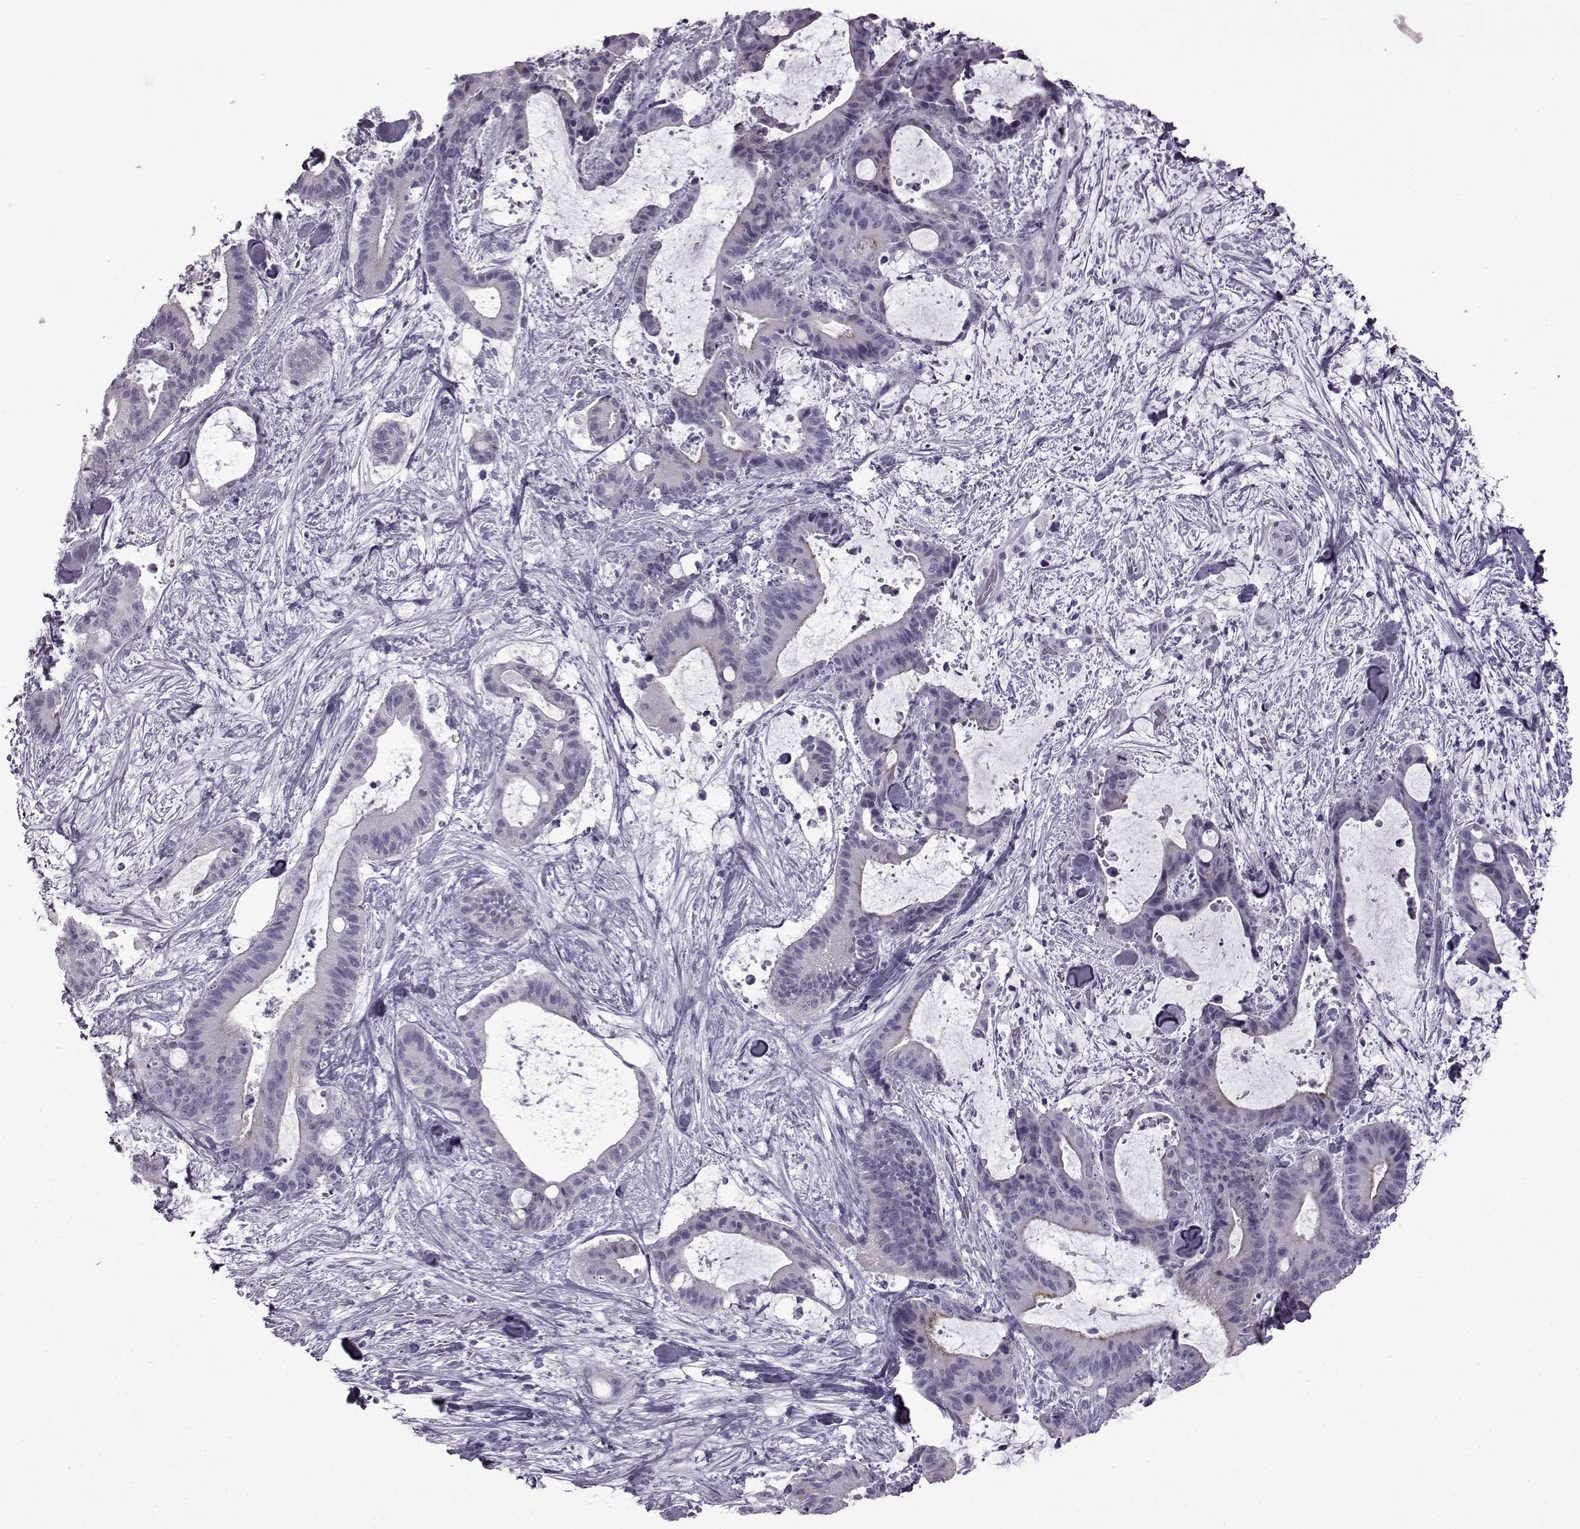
{"staining": {"intensity": "negative", "quantity": "none", "location": "none"}, "tissue": "liver cancer", "cell_type": "Tumor cells", "image_type": "cancer", "snomed": [{"axis": "morphology", "description": "Cholangiocarcinoma"}, {"axis": "topography", "description": "Liver"}], "caption": "Liver cholangiocarcinoma was stained to show a protein in brown. There is no significant positivity in tumor cells.", "gene": "SLC28A2", "patient": {"sex": "female", "age": 73}}